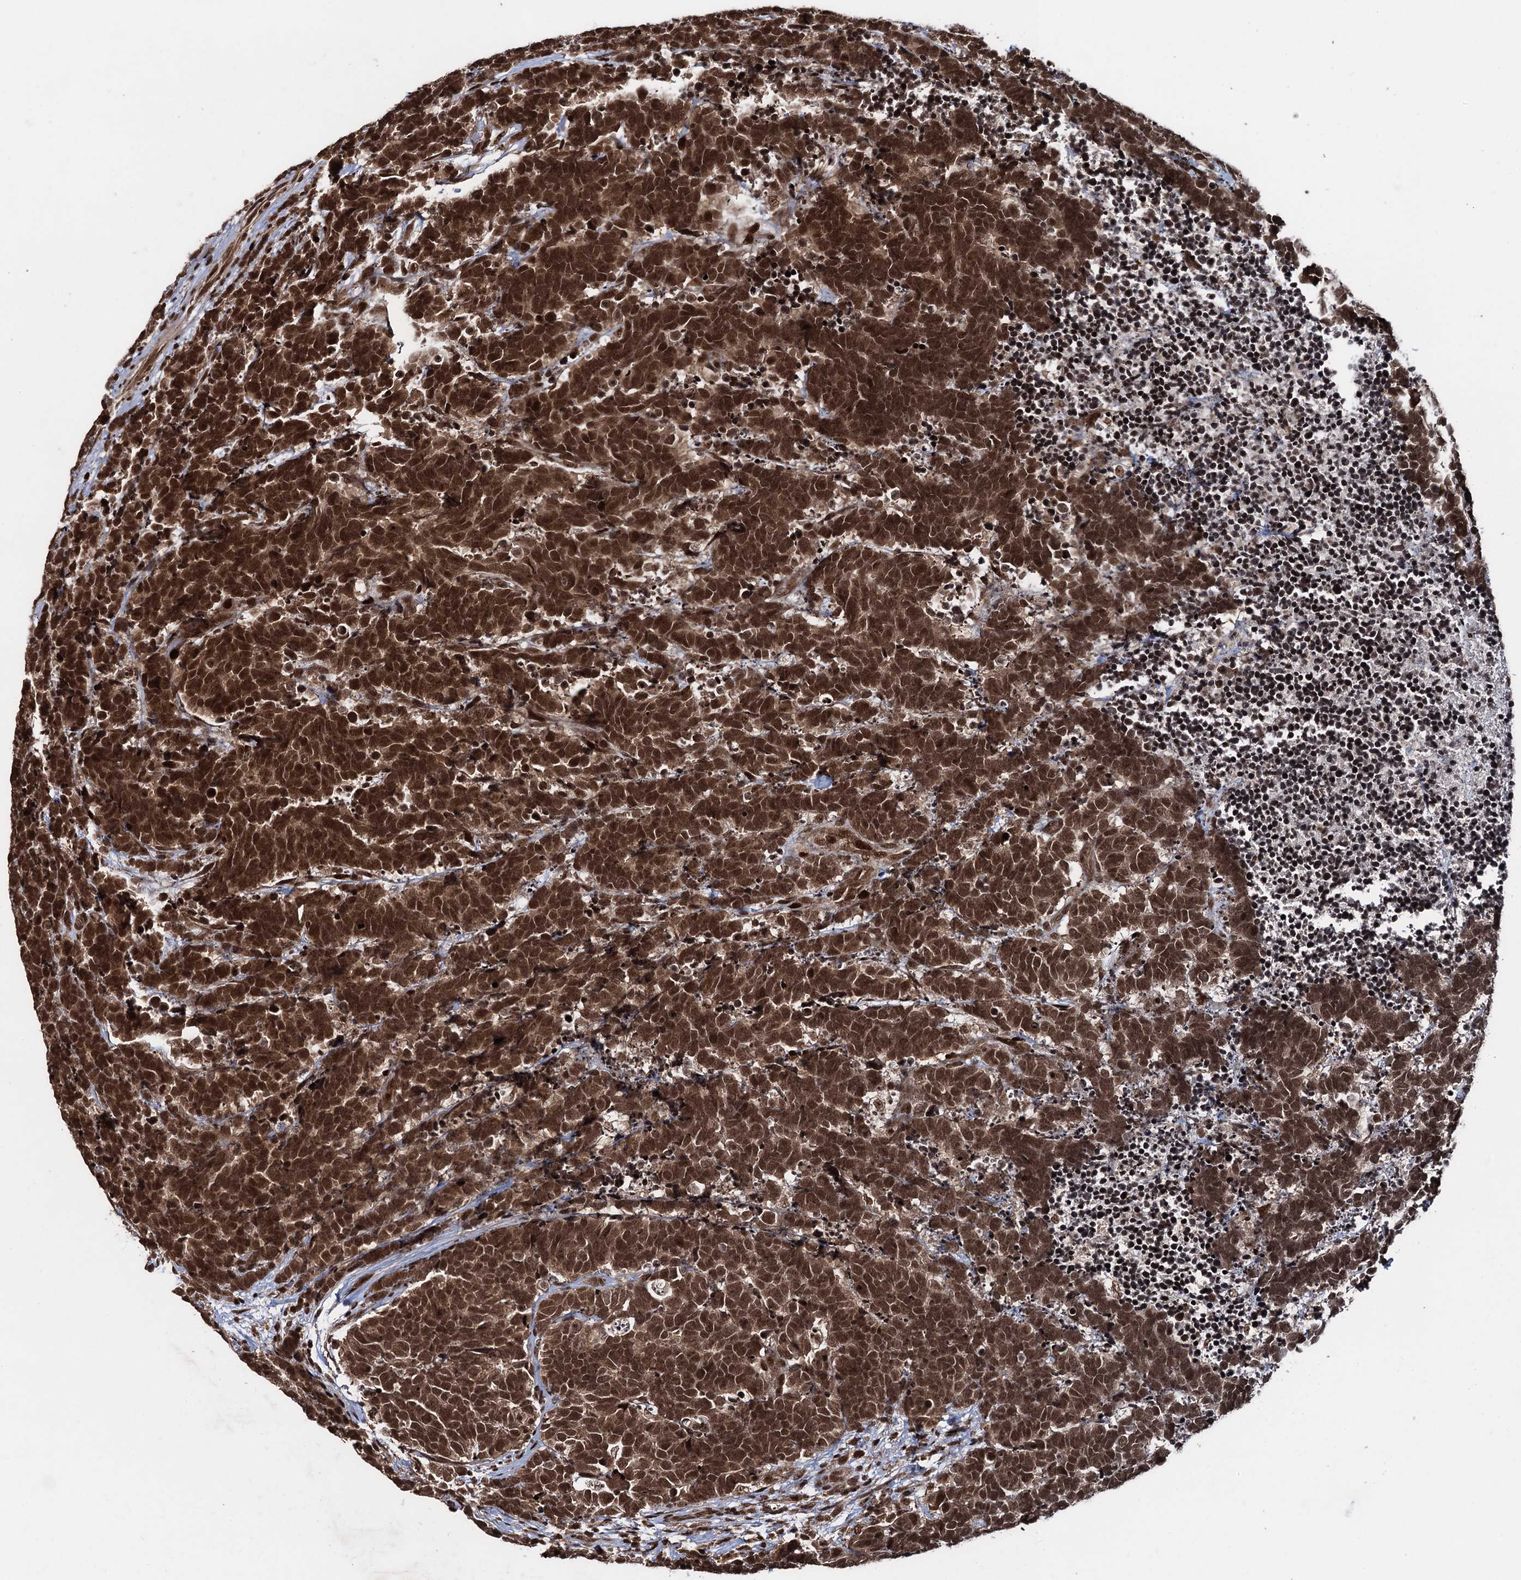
{"staining": {"intensity": "strong", "quantity": ">75%", "location": "nuclear"}, "tissue": "carcinoid", "cell_type": "Tumor cells", "image_type": "cancer", "snomed": [{"axis": "morphology", "description": "Carcinoma, NOS"}, {"axis": "morphology", "description": "Carcinoid, malignant, NOS"}, {"axis": "topography", "description": "Urinary bladder"}], "caption": "IHC of carcinoma shows high levels of strong nuclear staining in about >75% of tumor cells.", "gene": "ZNF169", "patient": {"sex": "male", "age": 57}}